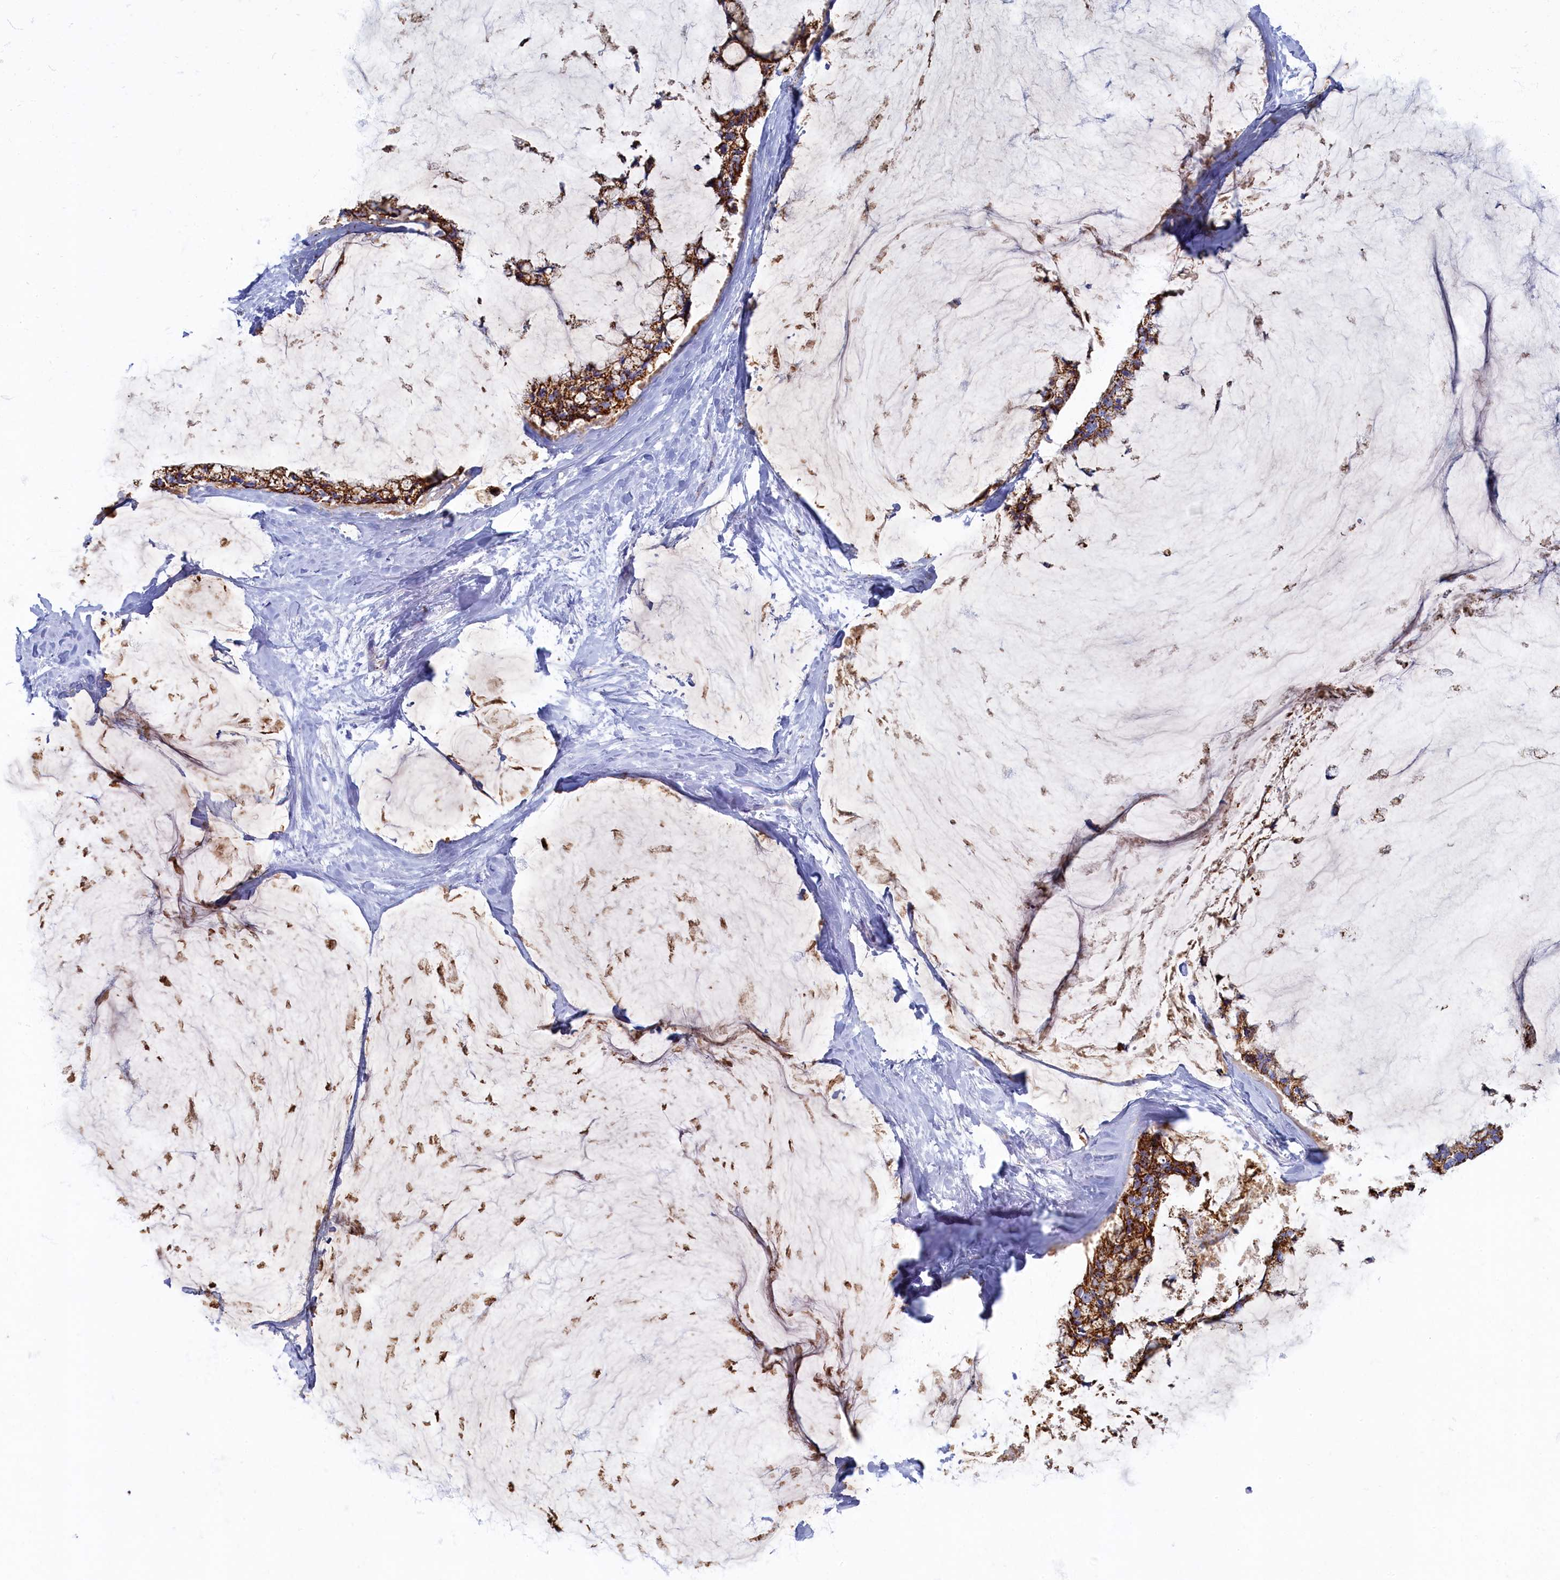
{"staining": {"intensity": "strong", "quantity": ">75%", "location": "cytoplasmic/membranous"}, "tissue": "ovarian cancer", "cell_type": "Tumor cells", "image_type": "cancer", "snomed": [{"axis": "morphology", "description": "Cystadenocarcinoma, mucinous, NOS"}, {"axis": "topography", "description": "Ovary"}], "caption": "DAB (3,3'-diaminobenzidine) immunohistochemical staining of ovarian cancer reveals strong cytoplasmic/membranous protein positivity in approximately >75% of tumor cells.", "gene": "OCIAD2", "patient": {"sex": "female", "age": 39}}